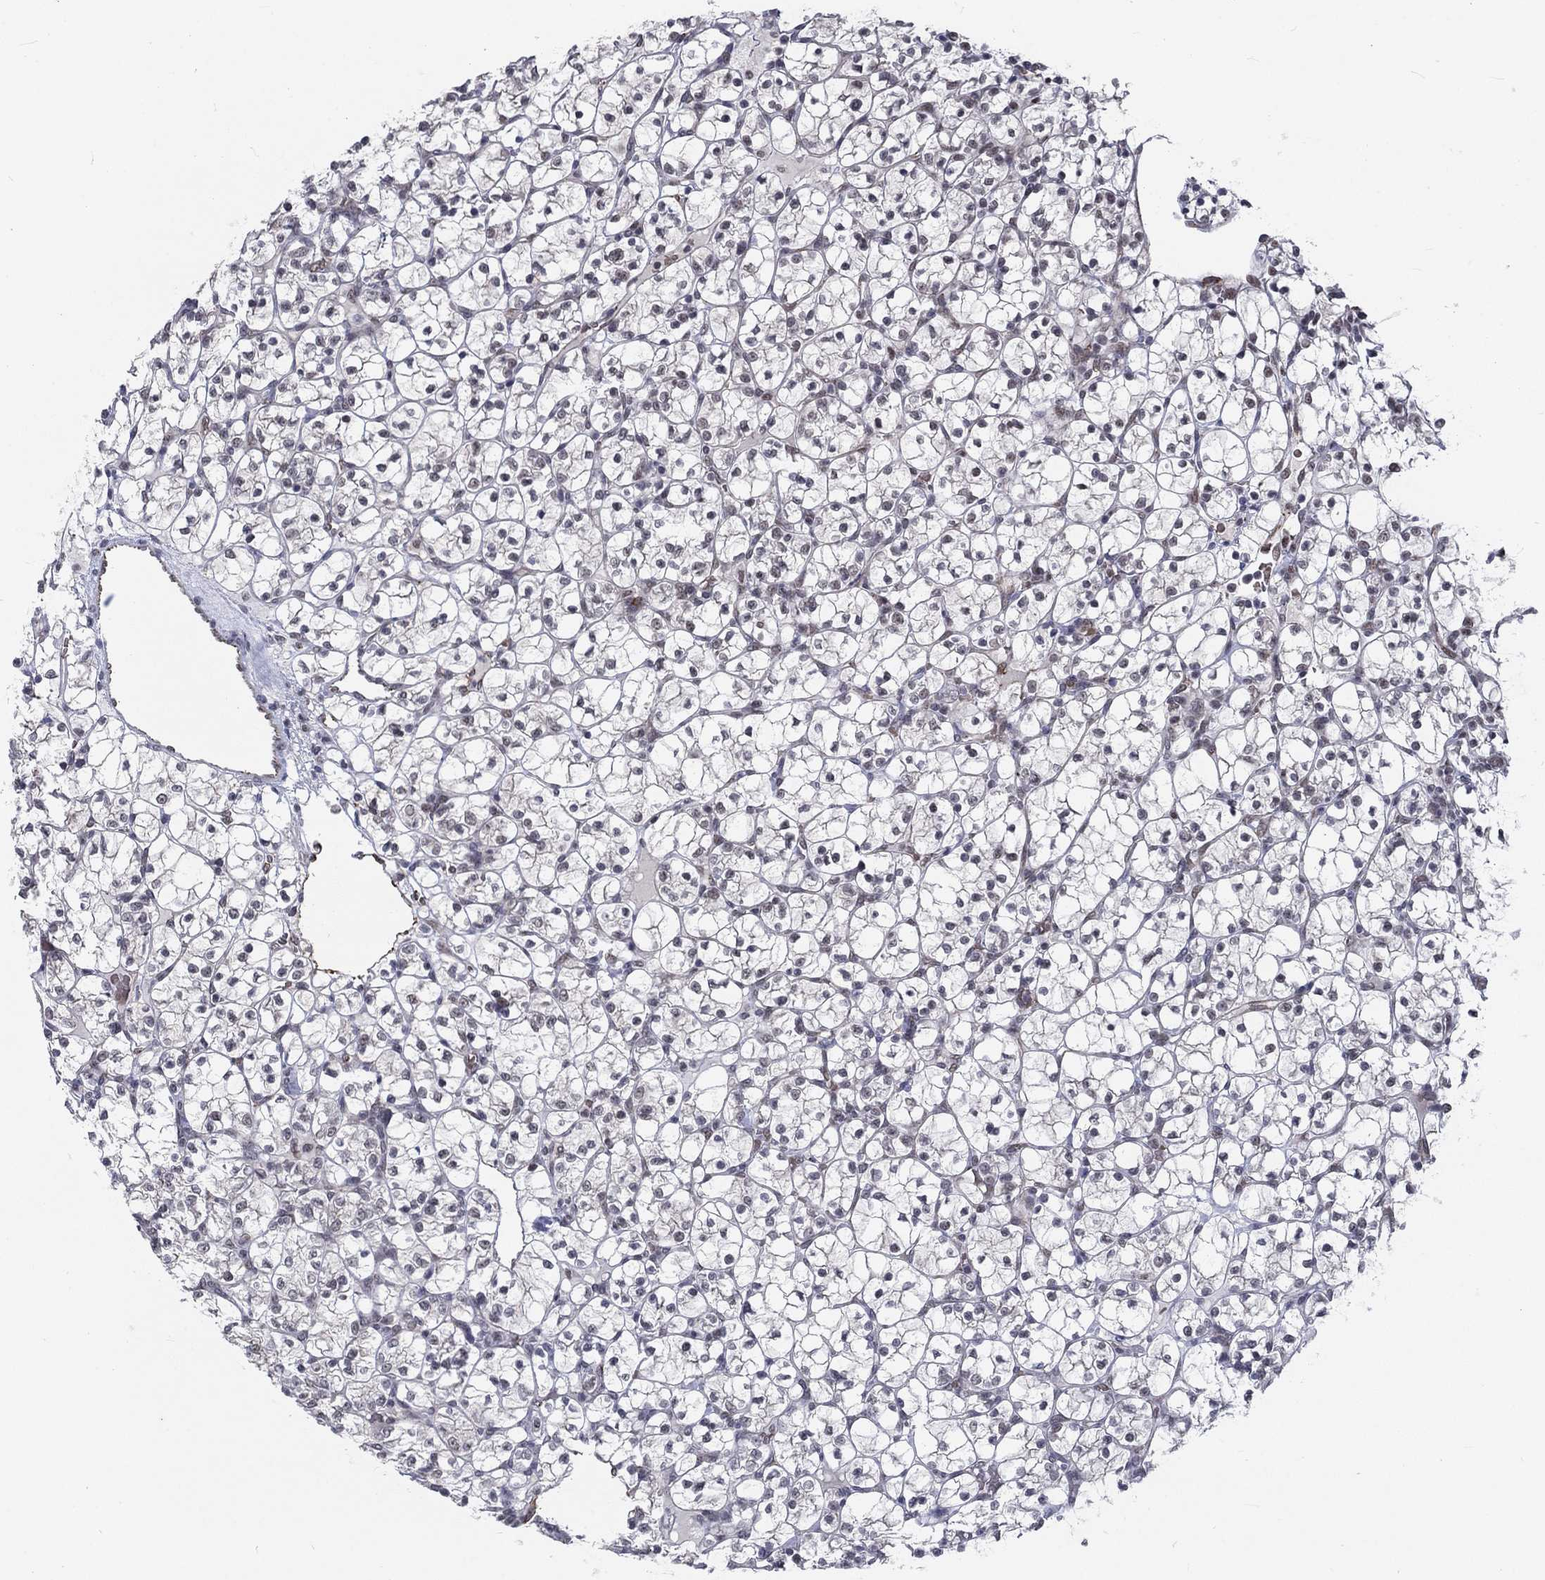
{"staining": {"intensity": "negative", "quantity": "none", "location": "none"}, "tissue": "renal cancer", "cell_type": "Tumor cells", "image_type": "cancer", "snomed": [{"axis": "morphology", "description": "Adenocarcinoma, NOS"}, {"axis": "topography", "description": "Kidney"}], "caption": "Tumor cells are negative for protein expression in human adenocarcinoma (renal).", "gene": "ZBED1", "patient": {"sex": "female", "age": 89}}